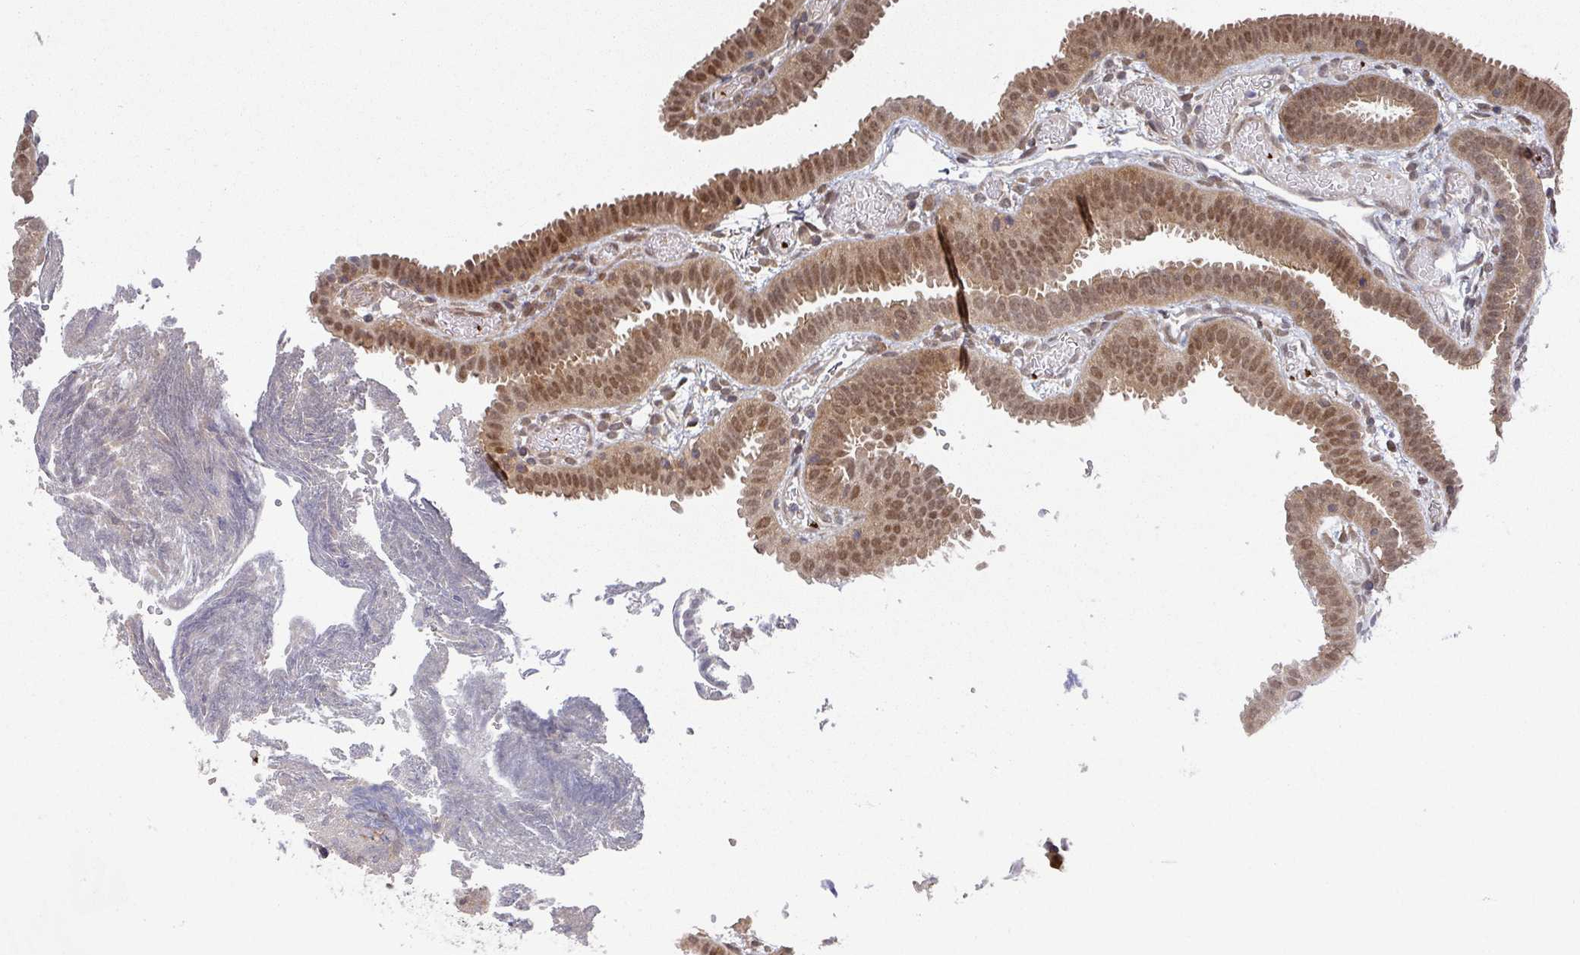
{"staining": {"intensity": "moderate", "quantity": ">75%", "location": "cytoplasmic/membranous,nuclear"}, "tissue": "fallopian tube", "cell_type": "Glandular cells", "image_type": "normal", "snomed": [{"axis": "morphology", "description": "Normal tissue, NOS"}, {"axis": "topography", "description": "Fallopian tube"}], "caption": "Moderate cytoplasmic/membranous,nuclear protein expression is seen in about >75% of glandular cells in fallopian tube.", "gene": "GOLGA7B", "patient": {"sex": "female", "age": 37}}